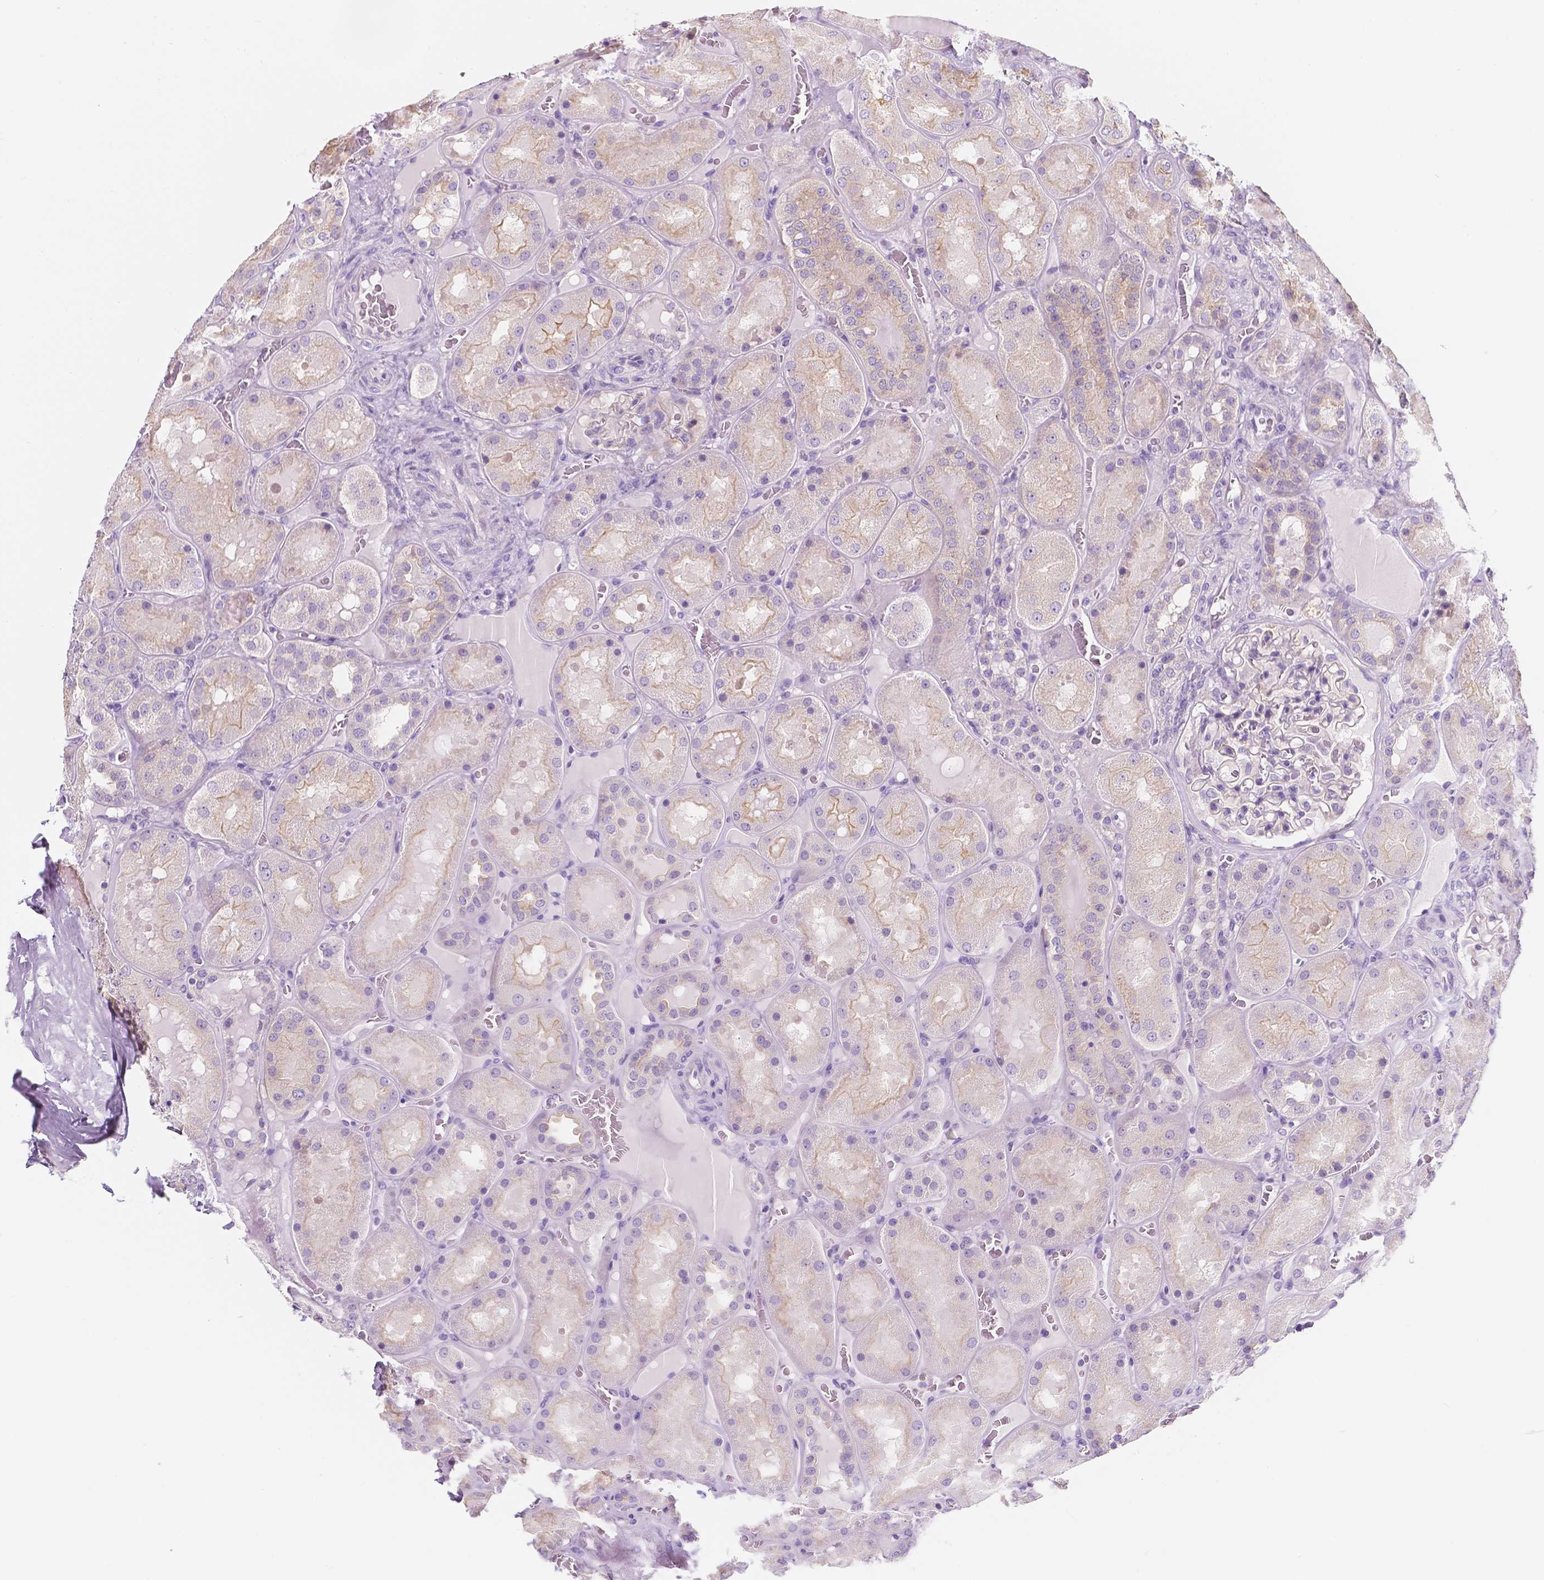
{"staining": {"intensity": "negative", "quantity": "none", "location": "none"}, "tissue": "kidney", "cell_type": "Cells in glomeruli", "image_type": "normal", "snomed": [{"axis": "morphology", "description": "Normal tissue, NOS"}, {"axis": "topography", "description": "Kidney"}], "caption": "Immunohistochemistry (IHC) photomicrograph of unremarkable human kidney stained for a protein (brown), which demonstrates no staining in cells in glomeruli.", "gene": "SIRT2", "patient": {"sex": "male", "age": 73}}